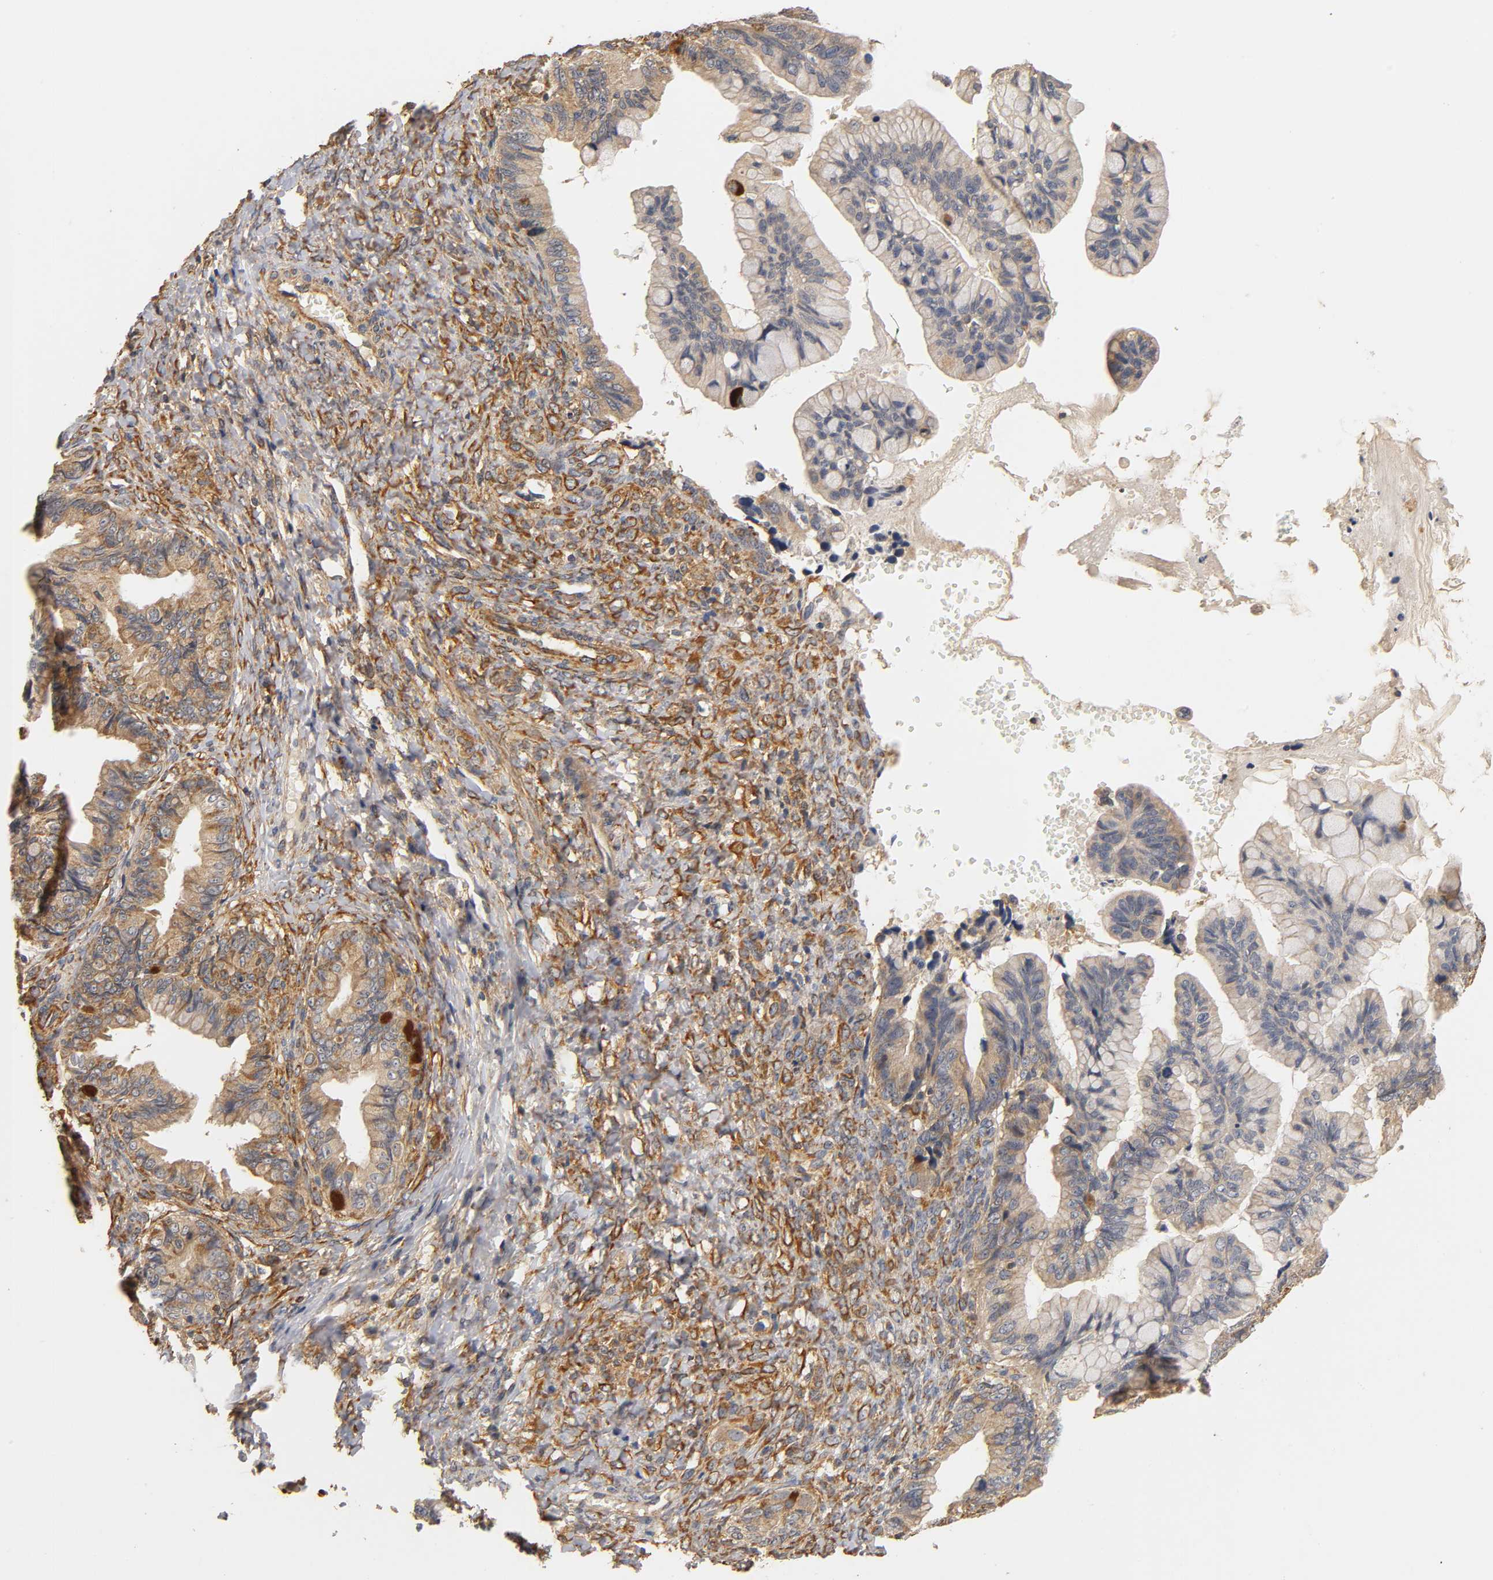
{"staining": {"intensity": "moderate", "quantity": "25%-75%", "location": "cytoplasmic/membranous"}, "tissue": "ovarian cancer", "cell_type": "Tumor cells", "image_type": "cancer", "snomed": [{"axis": "morphology", "description": "Cystadenocarcinoma, mucinous, NOS"}, {"axis": "topography", "description": "Ovary"}], "caption": "Protein analysis of mucinous cystadenocarcinoma (ovarian) tissue reveals moderate cytoplasmic/membranous positivity in approximately 25%-75% of tumor cells.", "gene": "SCAP", "patient": {"sex": "female", "age": 36}}